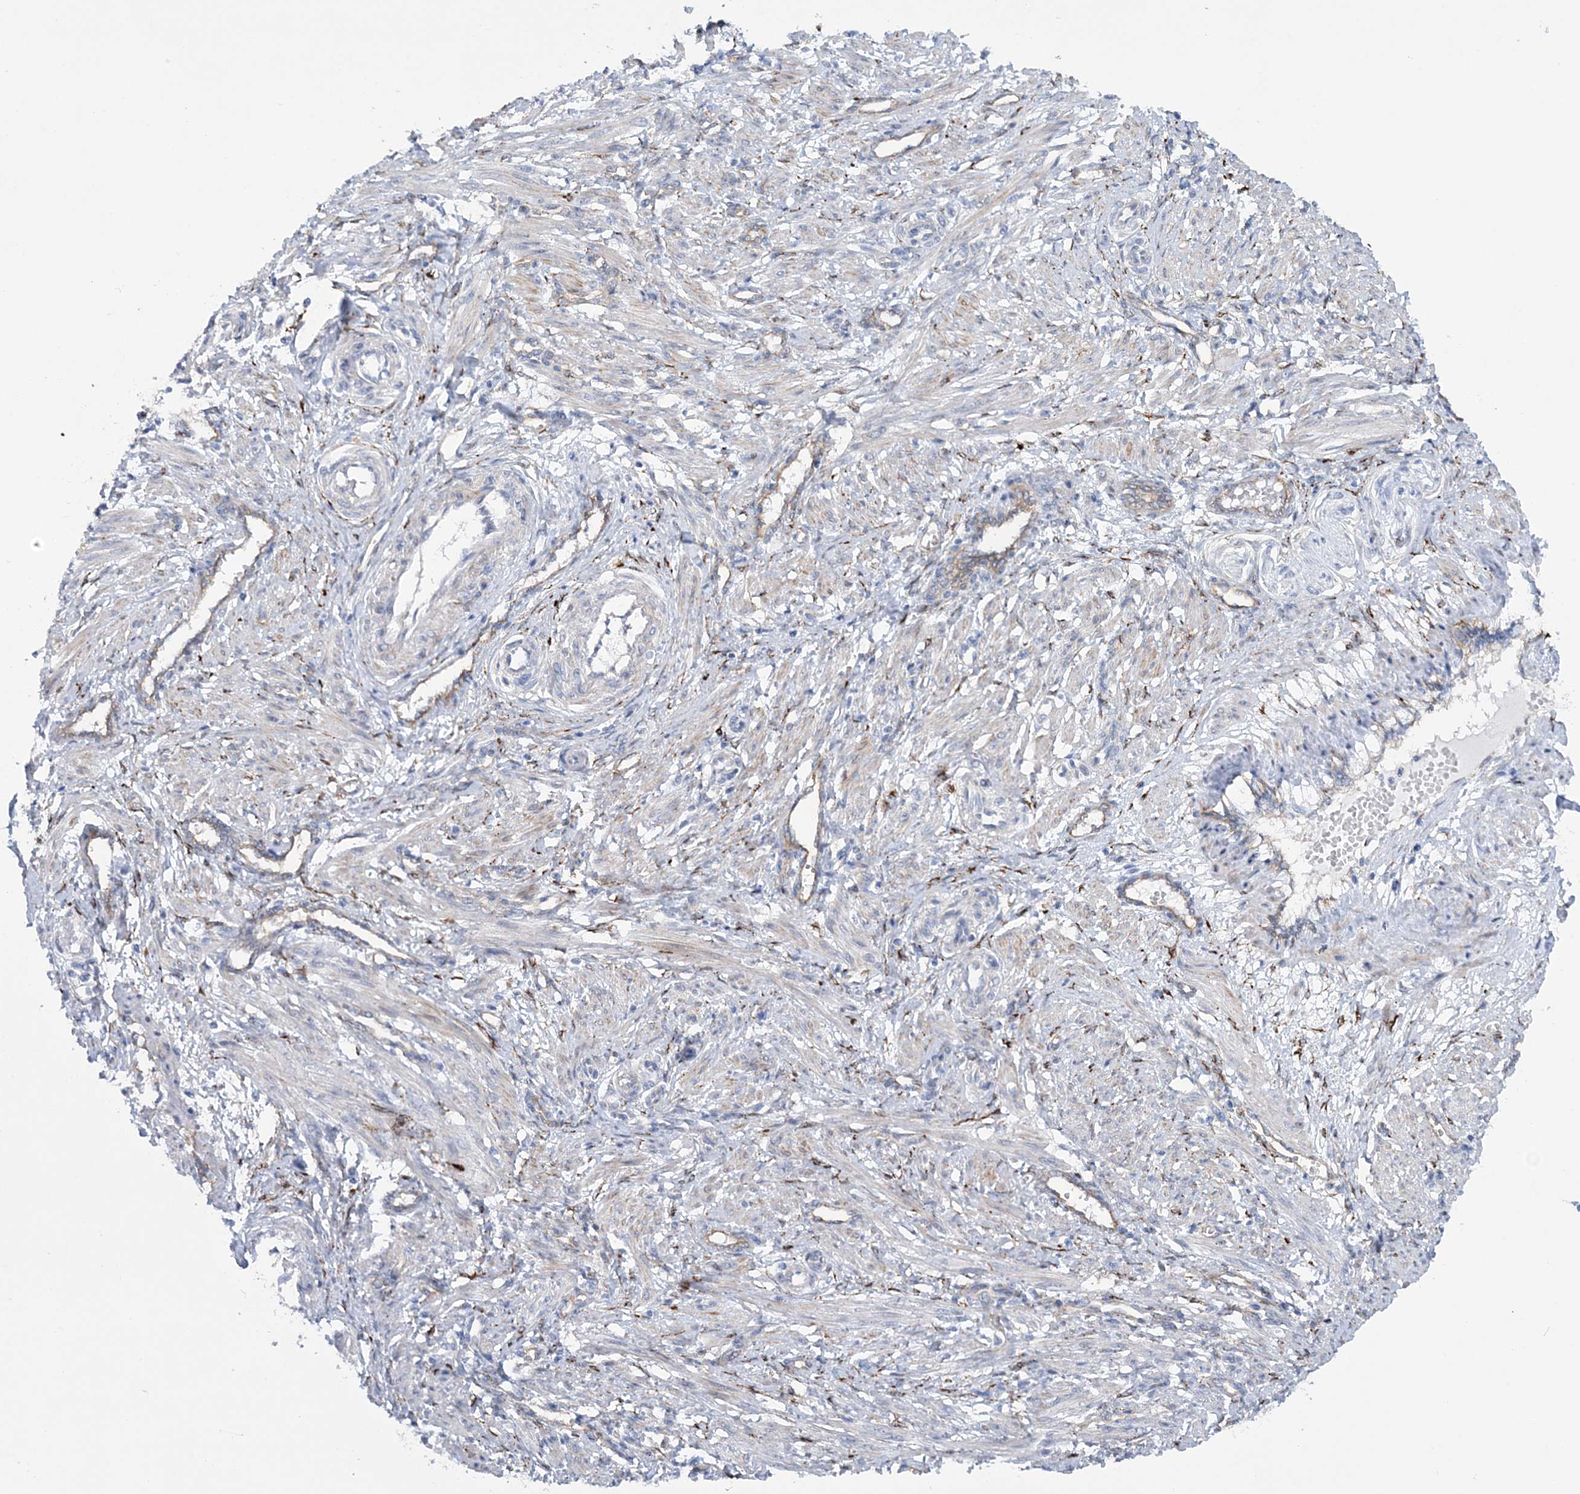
{"staining": {"intensity": "negative", "quantity": "none", "location": "none"}, "tissue": "smooth muscle", "cell_type": "Smooth muscle cells", "image_type": "normal", "snomed": [{"axis": "morphology", "description": "Normal tissue, NOS"}, {"axis": "topography", "description": "Endometrium"}], "caption": "Immunohistochemistry of normal smooth muscle exhibits no staining in smooth muscle cells.", "gene": "RAB11FIP5", "patient": {"sex": "female", "age": 33}}